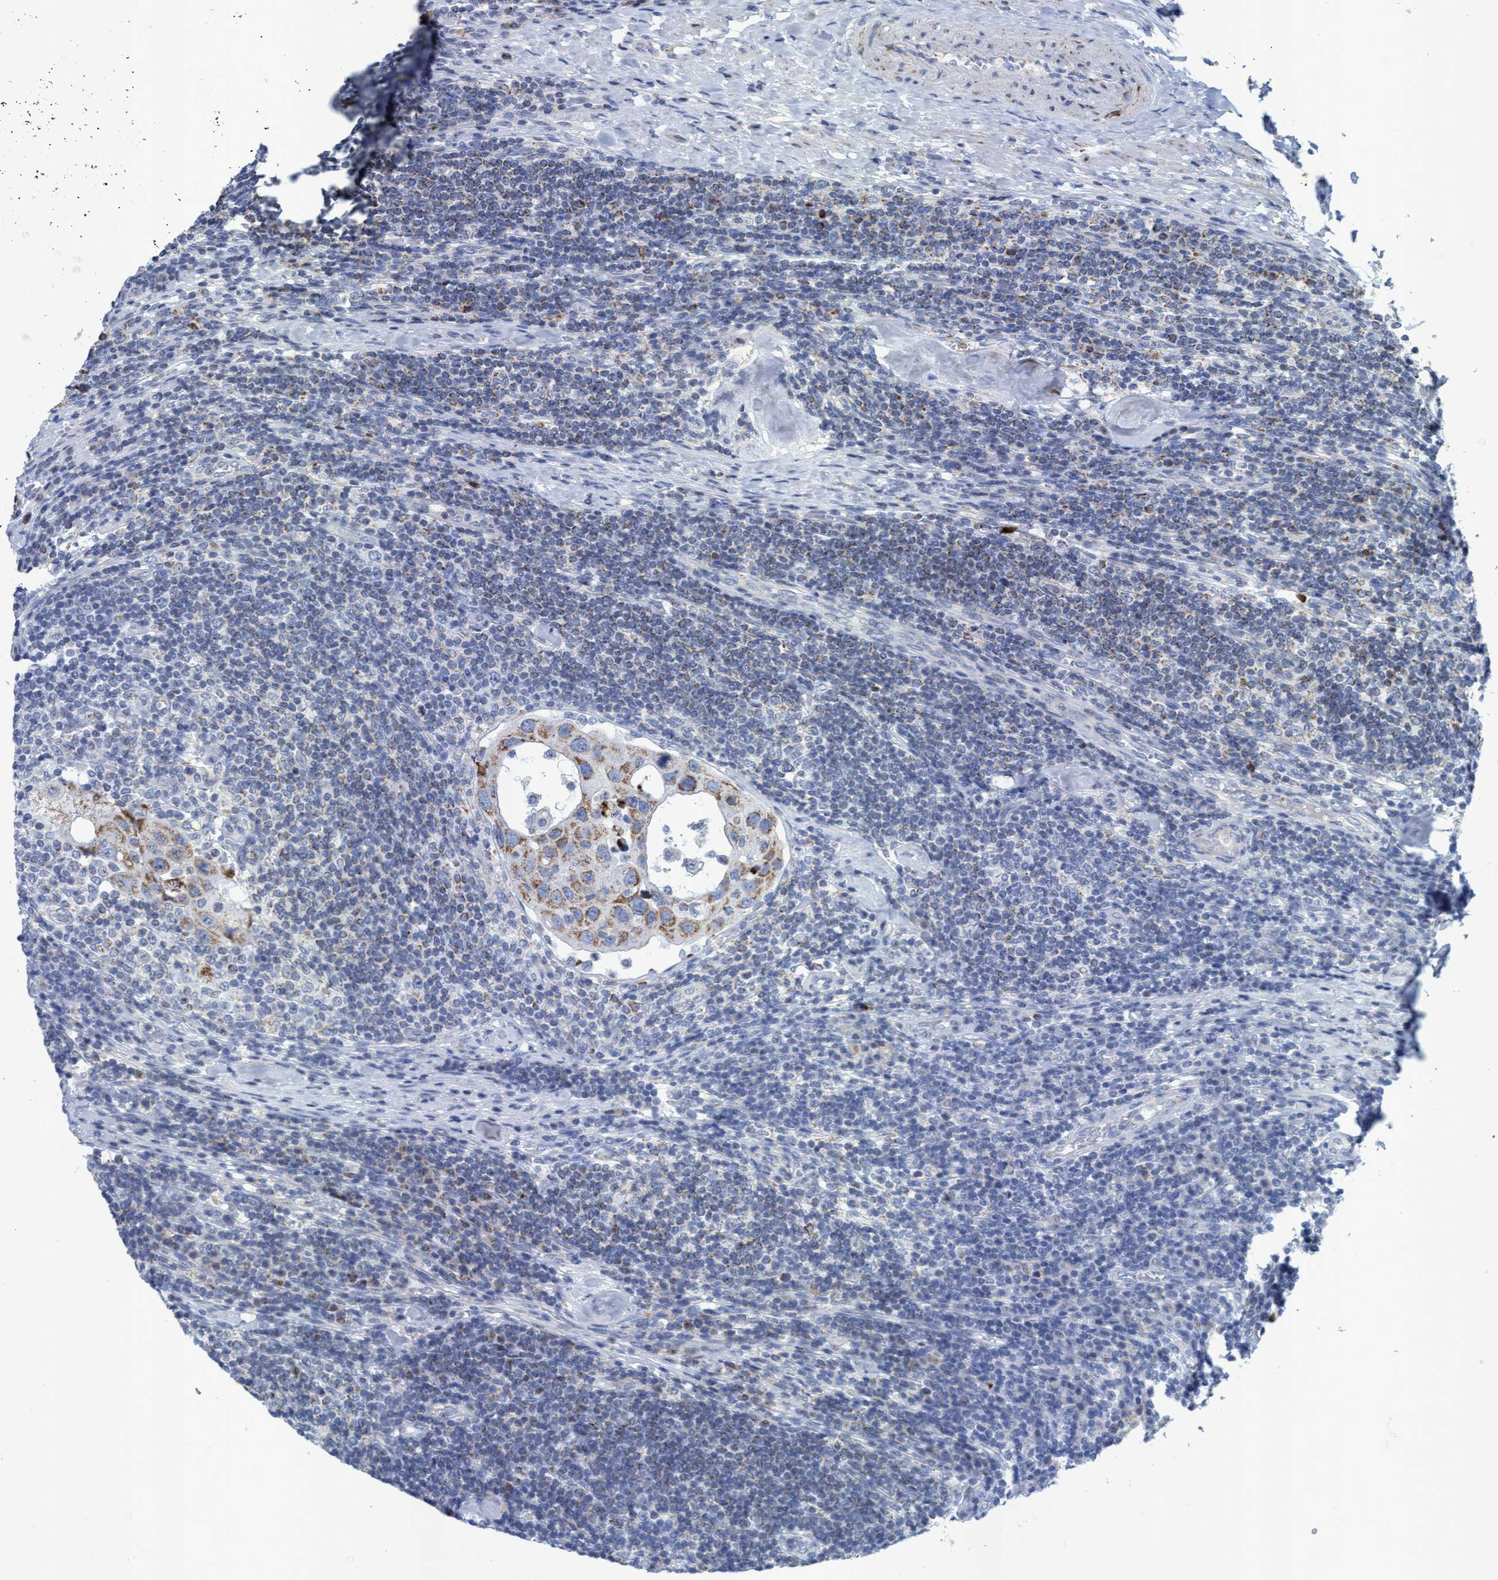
{"staining": {"intensity": "moderate", "quantity": ">75%", "location": "cytoplasmic/membranous"}, "tissue": "urothelial cancer", "cell_type": "Tumor cells", "image_type": "cancer", "snomed": [{"axis": "morphology", "description": "Urothelial carcinoma, High grade"}, {"axis": "topography", "description": "Lymph node"}, {"axis": "topography", "description": "Urinary bladder"}], "caption": "A medium amount of moderate cytoplasmic/membranous positivity is present in about >75% of tumor cells in urothelial cancer tissue.", "gene": "GGA3", "patient": {"sex": "male", "age": 51}}